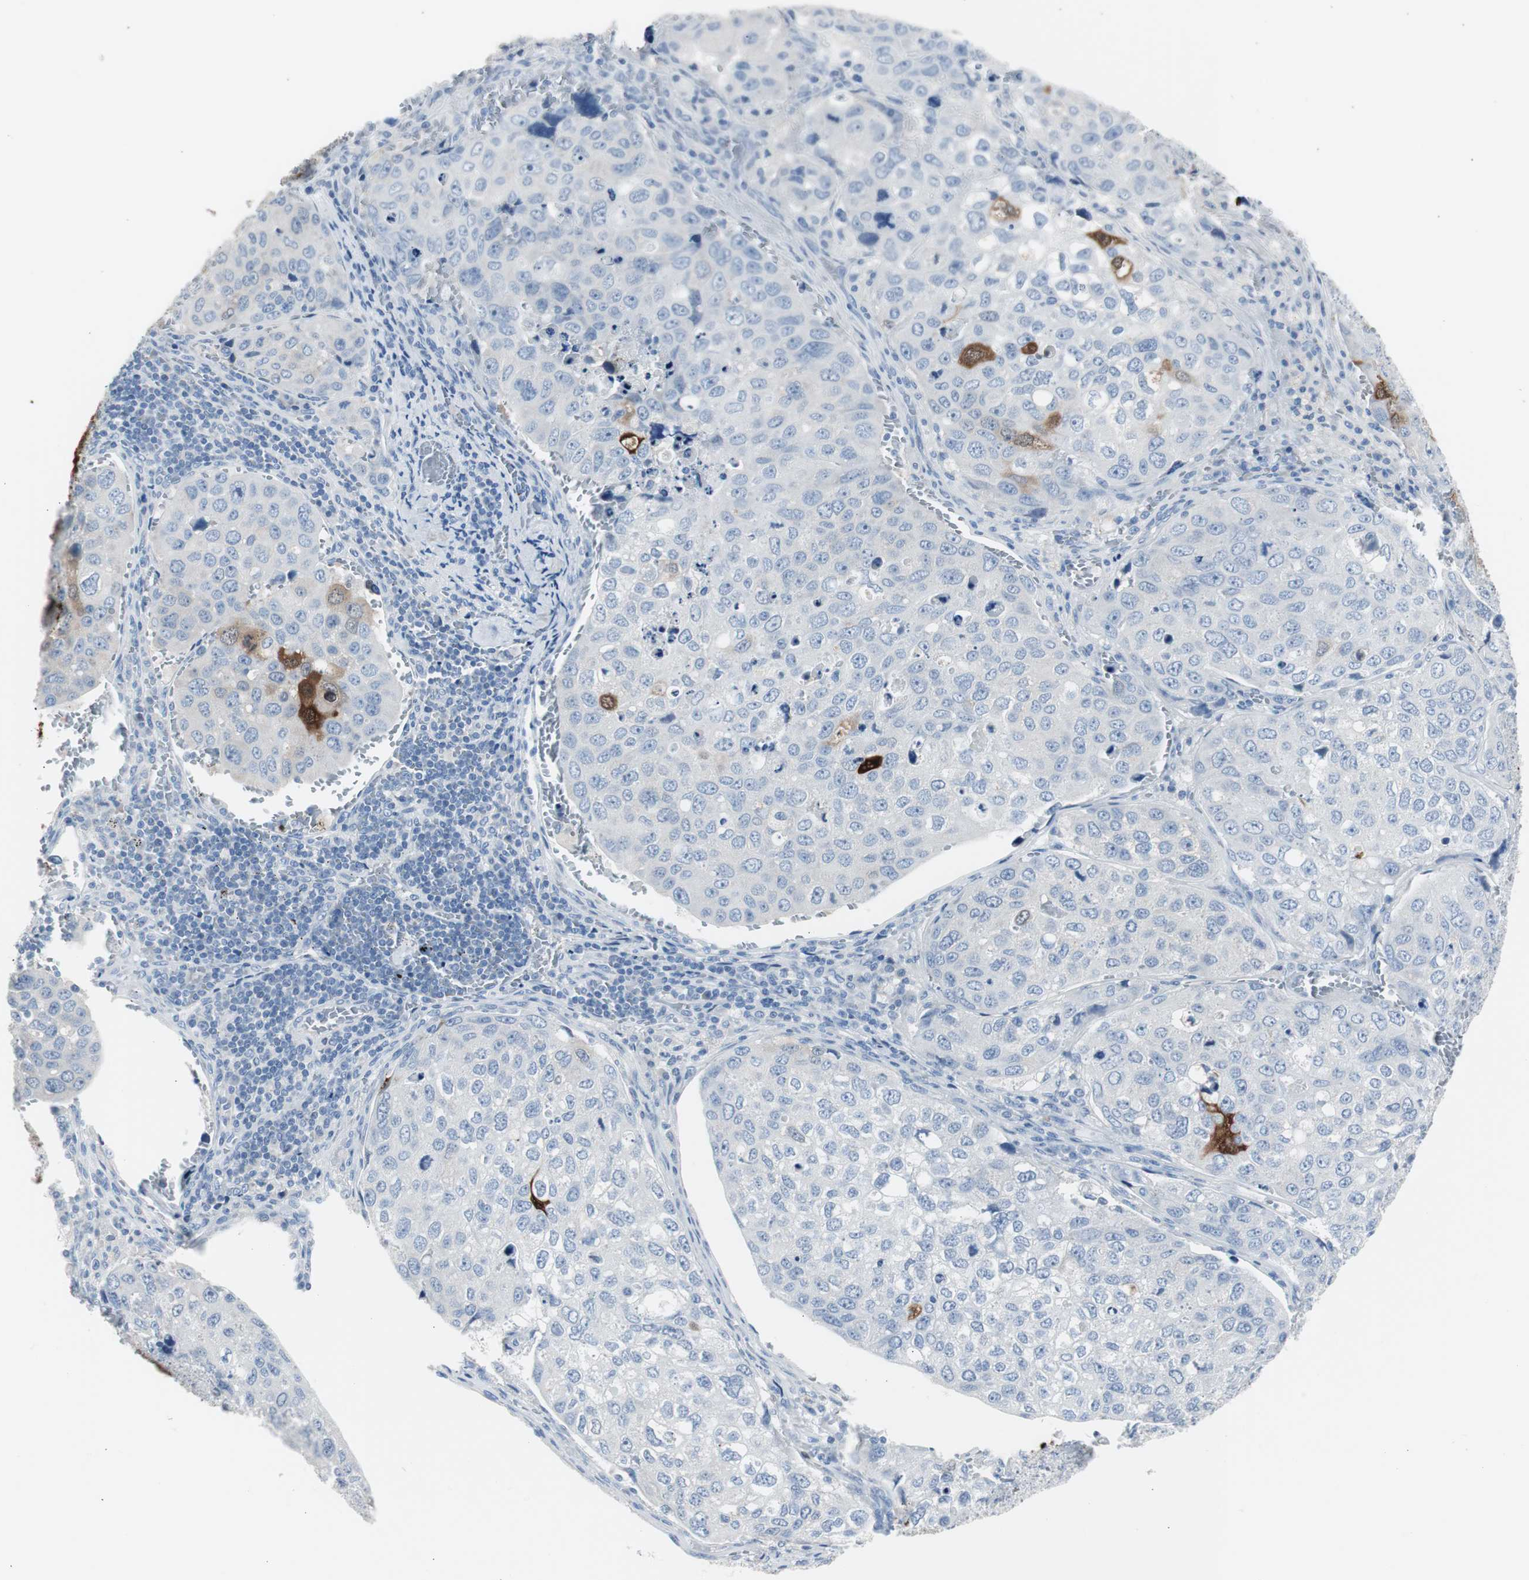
{"staining": {"intensity": "strong", "quantity": "<25%", "location": "cytoplasmic/membranous,nuclear"}, "tissue": "urothelial cancer", "cell_type": "Tumor cells", "image_type": "cancer", "snomed": [{"axis": "morphology", "description": "Urothelial carcinoma, High grade"}, {"axis": "topography", "description": "Lymph node"}, {"axis": "topography", "description": "Urinary bladder"}], "caption": "Protein expression analysis of human high-grade urothelial carcinoma reveals strong cytoplasmic/membranous and nuclear expression in about <25% of tumor cells.", "gene": "S100A7", "patient": {"sex": "male", "age": 51}}